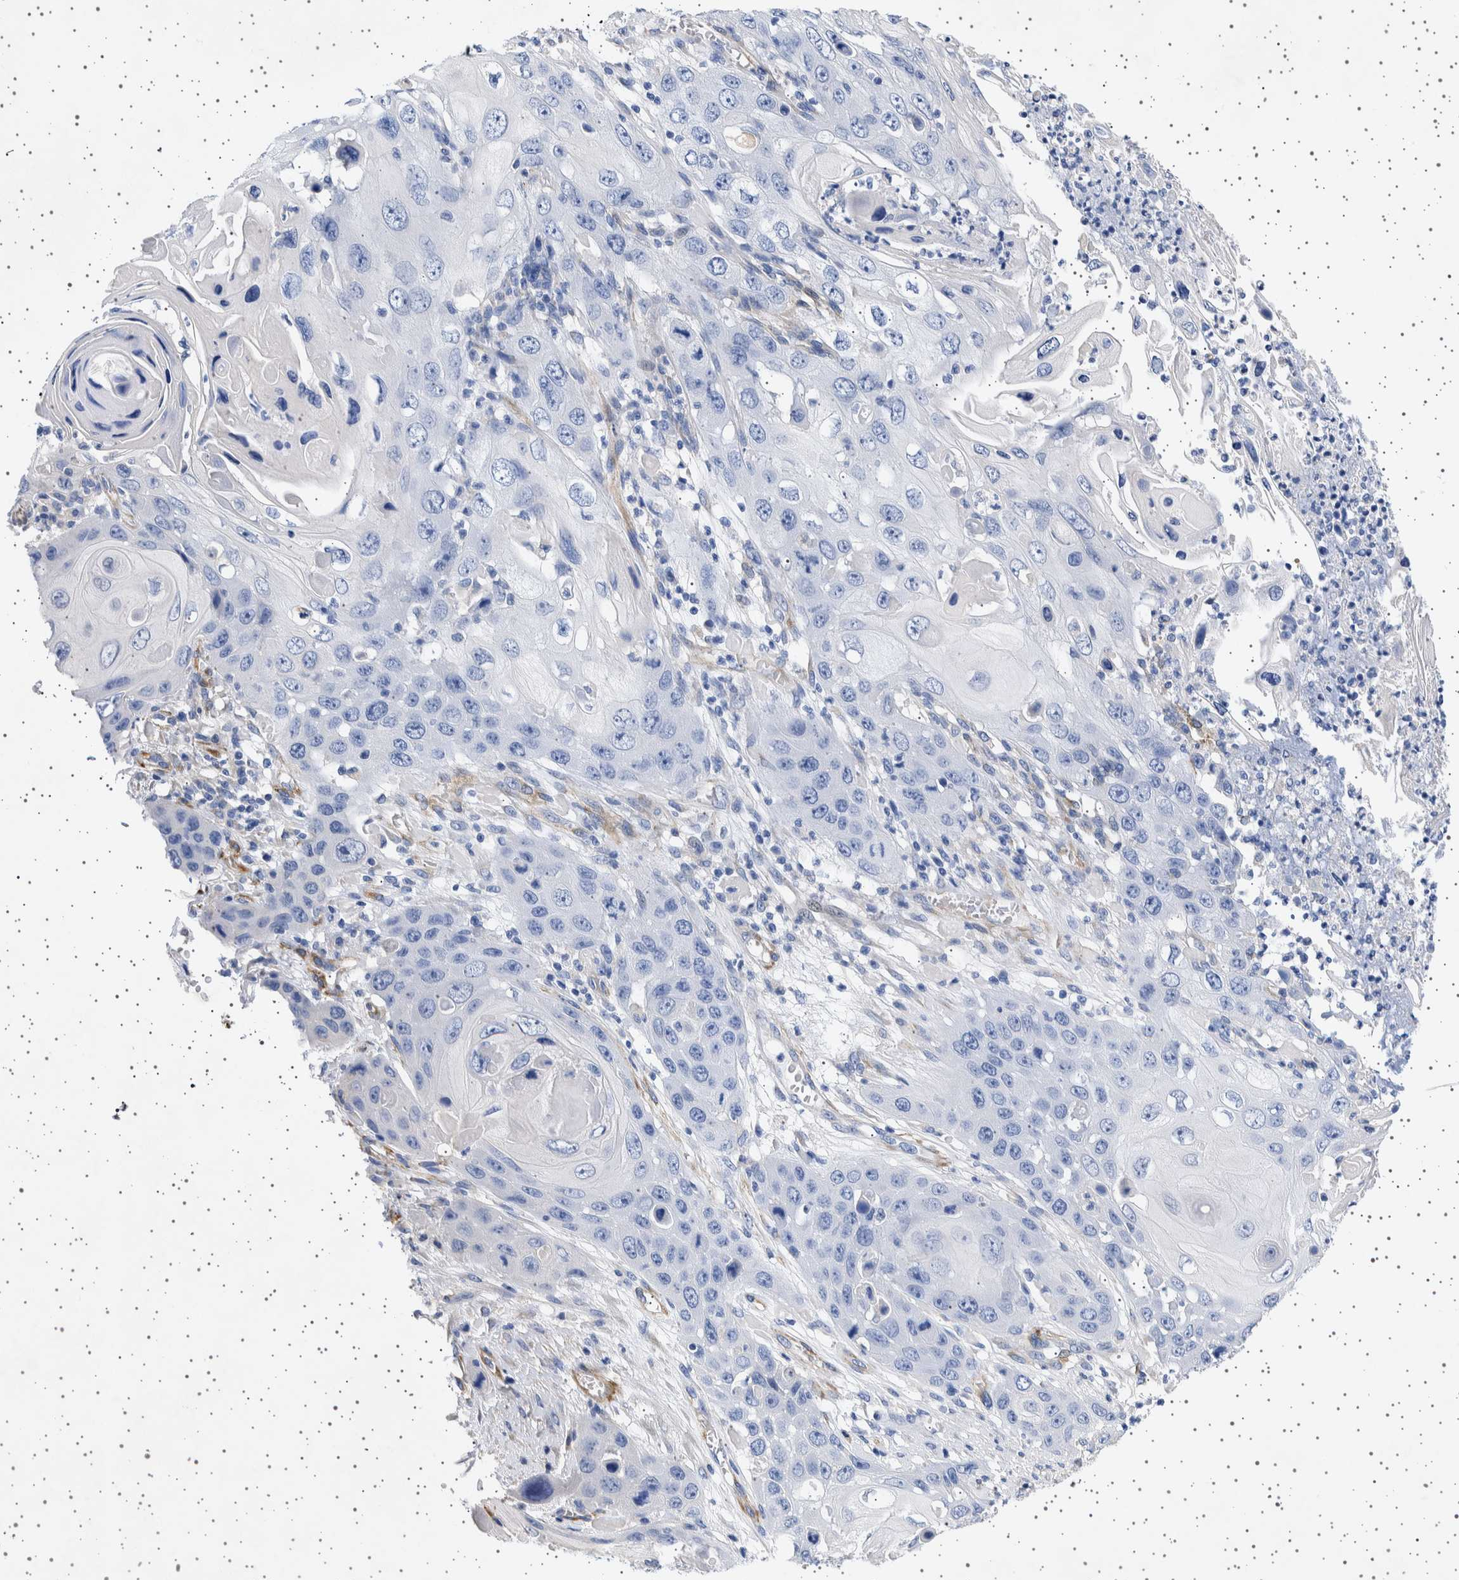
{"staining": {"intensity": "negative", "quantity": "none", "location": "none"}, "tissue": "skin cancer", "cell_type": "Tumor cells", "image_type": "cancer", "snomed": [{"axis": "morphology", "description": "Squamous cell carcinoma, NOS"}, {"axis": "topography", "description": "Skin"}], "caption": "A histopathology image of human skin squamous cell carcinoma is negative for staining in tumor cells. (Brightfield microscopy of DAB (3,3'-diaminobenzidine) IHC at high magnification).", "gene": "SEPTIN4", "patient": {"sex": "male", "age": 55}}